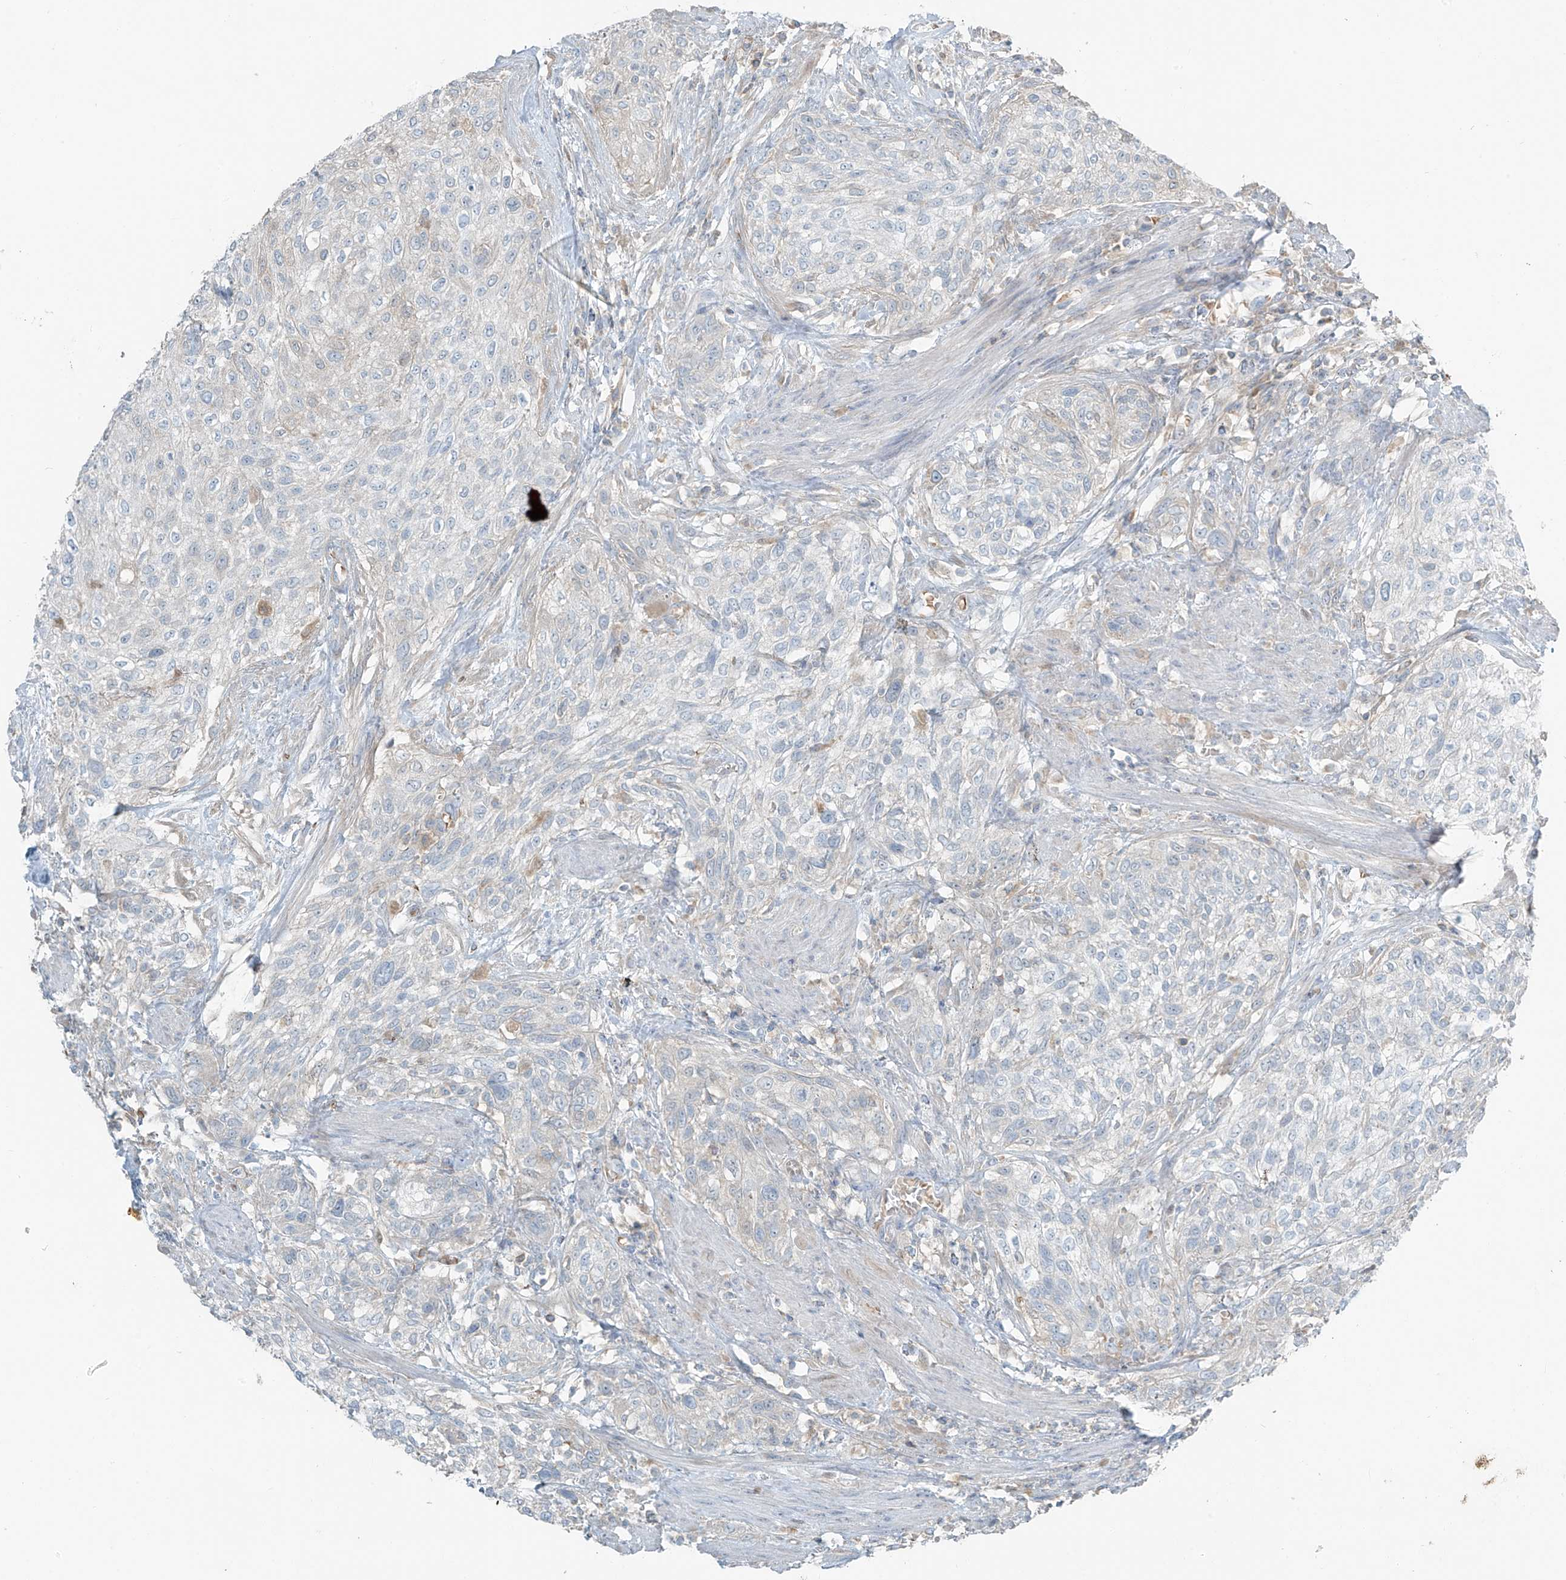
{"staining": {"intensity": "negative", "quantity": "none", "location": "none"}, "tissue": "urothelial cancer", "cell_type": "Tumor cells", "image_type": "cancer", "snomed": [{"axis": "morphology", "description": "Urothelial carcinoma, High grade"}, {"axis": "topography", "description": "Urinary bladder"}], "caption": "DAB immunohistochemical staining of urothelial carcinoma (high-grade) shows no significant staining in tumor cells.", "gene": "FAM131C", "patient": {"sex": "male", "age": 35}}